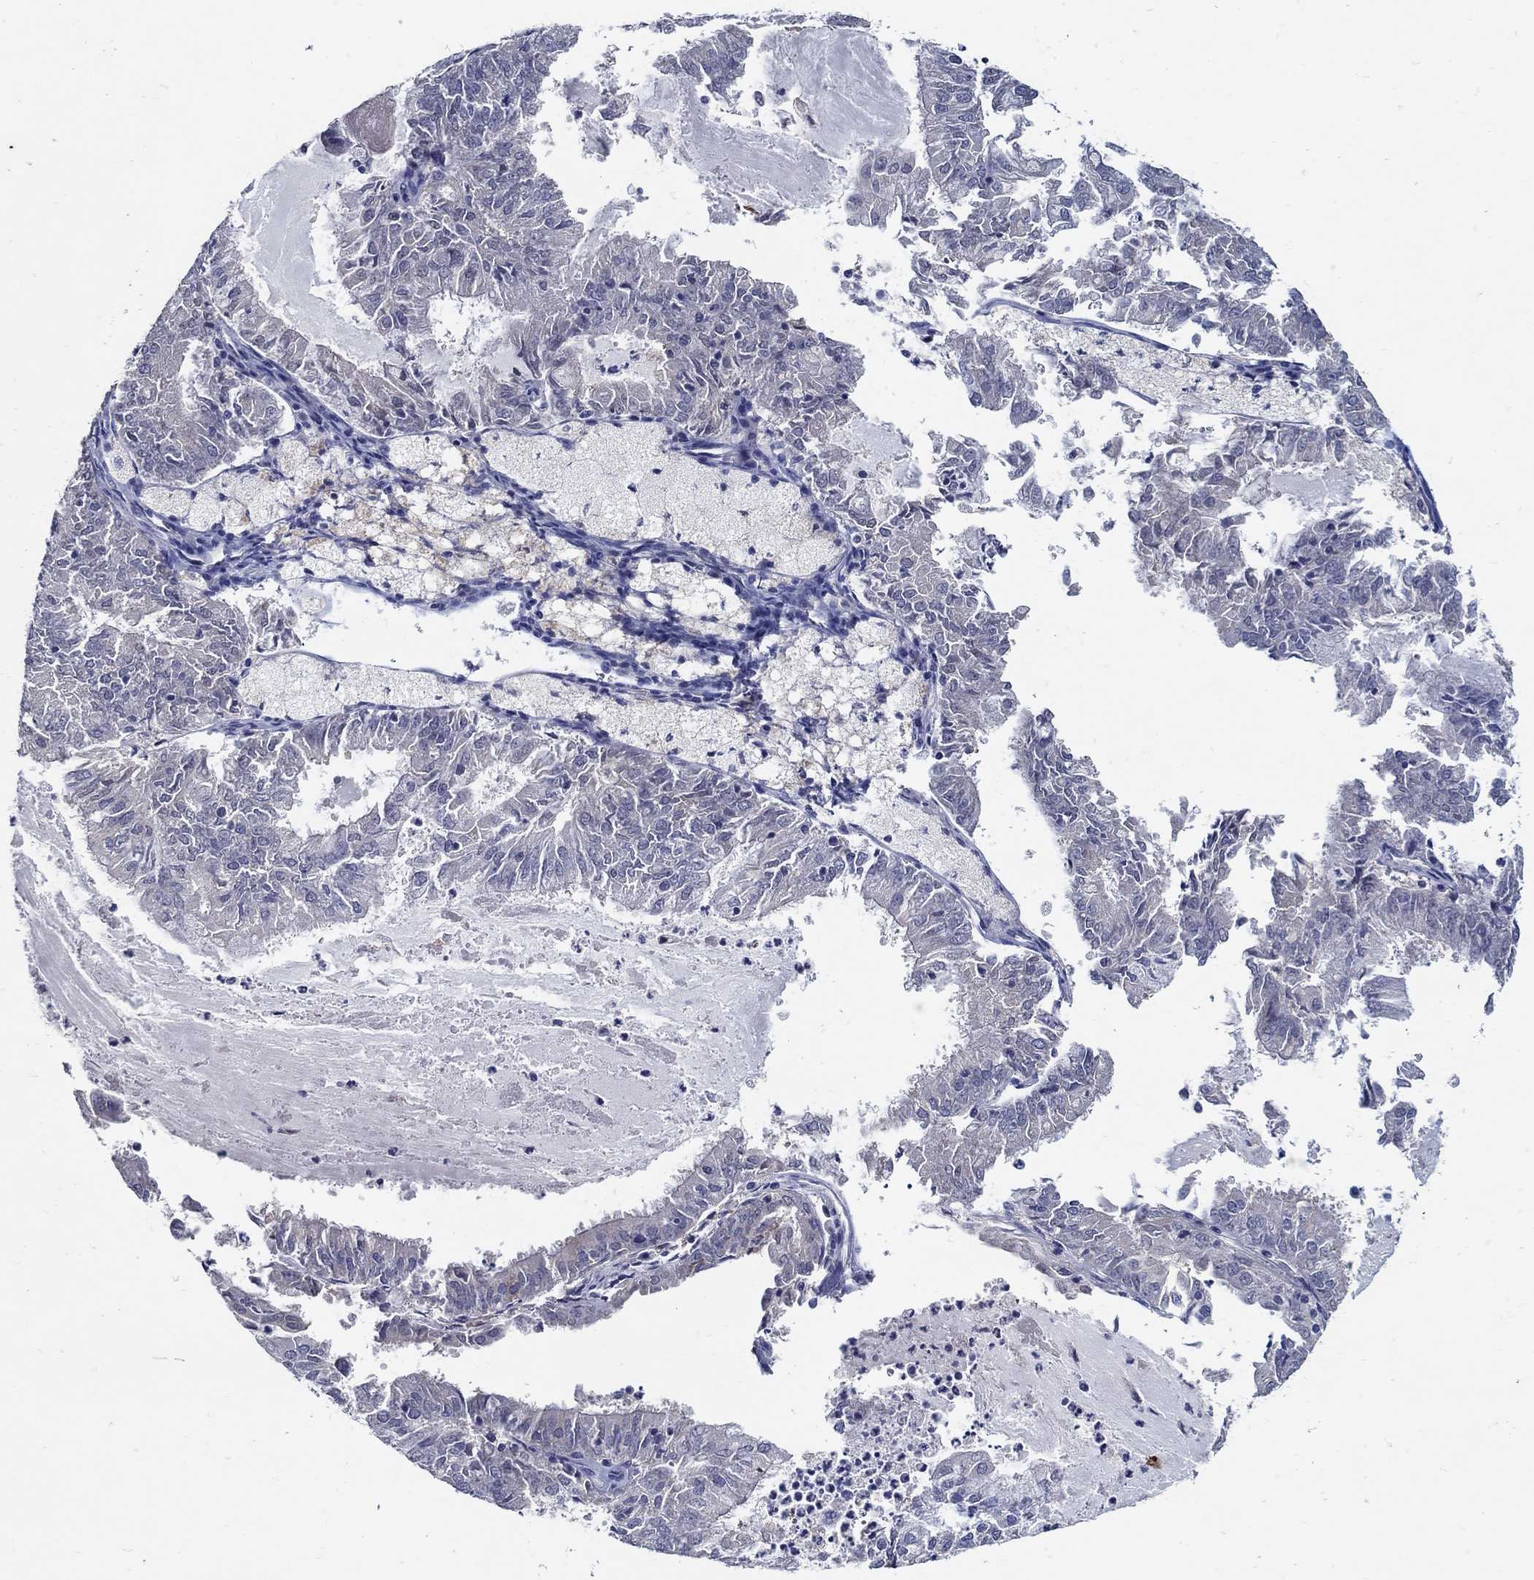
{"staining": {"intensity": "negative", "quantity": "none", "location": "none"}, "tissue": "endometrial cancer", "cell_type": "Tumor cells", "image_type": "cancer", "snomed": [{"axis": "morphology", "description": "Adenocarcinoma, NOS"}, {"axis": "topography", "description": "Endometrium"}], "caption": "Endometrial cancer was stained to show a protein in brown. There is no significant positivity in tumor cells.", "gene": "MTHFR", "patient": {"sex": "female", "age": 57}}